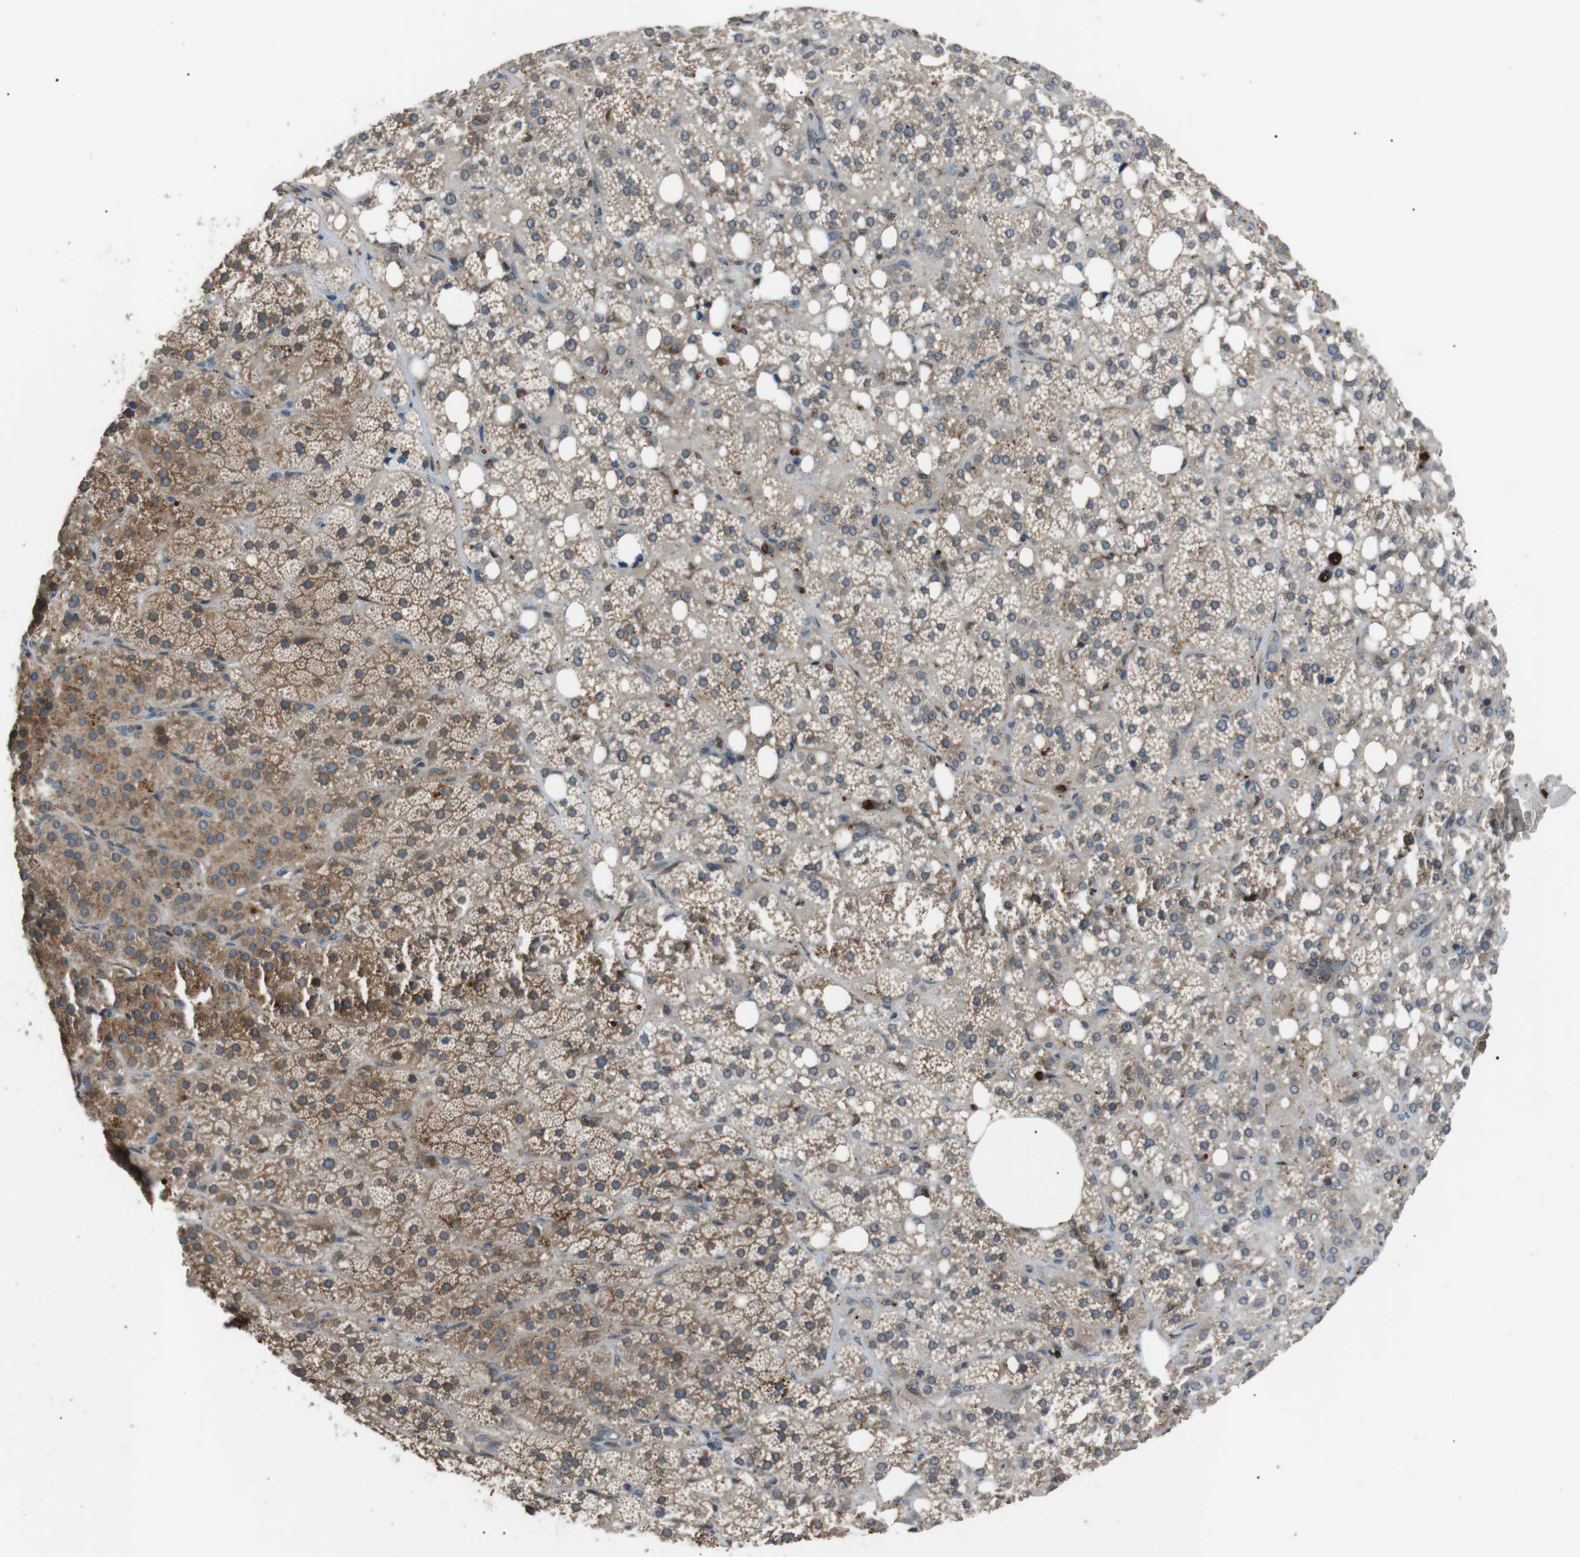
{"staining": {"intensity": "moderate", "quantity": ">75%", "location": "cytoplasmic/membranous"}, "tissue": "adrenal gland", "cell_type": "Glandular cells", "image_type": "normal", "snomed": [{"axis": "morphology", "description": "Normal tissue, NOS"}, {"axis": "topography", "description": "Adrenal gland"}], "caption": "Immunohistochemistry (IHC) histopathology image of benign adrenal gland: adrenal gland stained using immunohistochemistry (IHC) demonstrates medium levels of moderate protein expression localized specifically in the cytoplasmic/membranous of glandular cells, appearing as a cytoplasmic/membranous brown color.", "gene": "NEK7", "patient": {"sex": "female", "age": 59}}